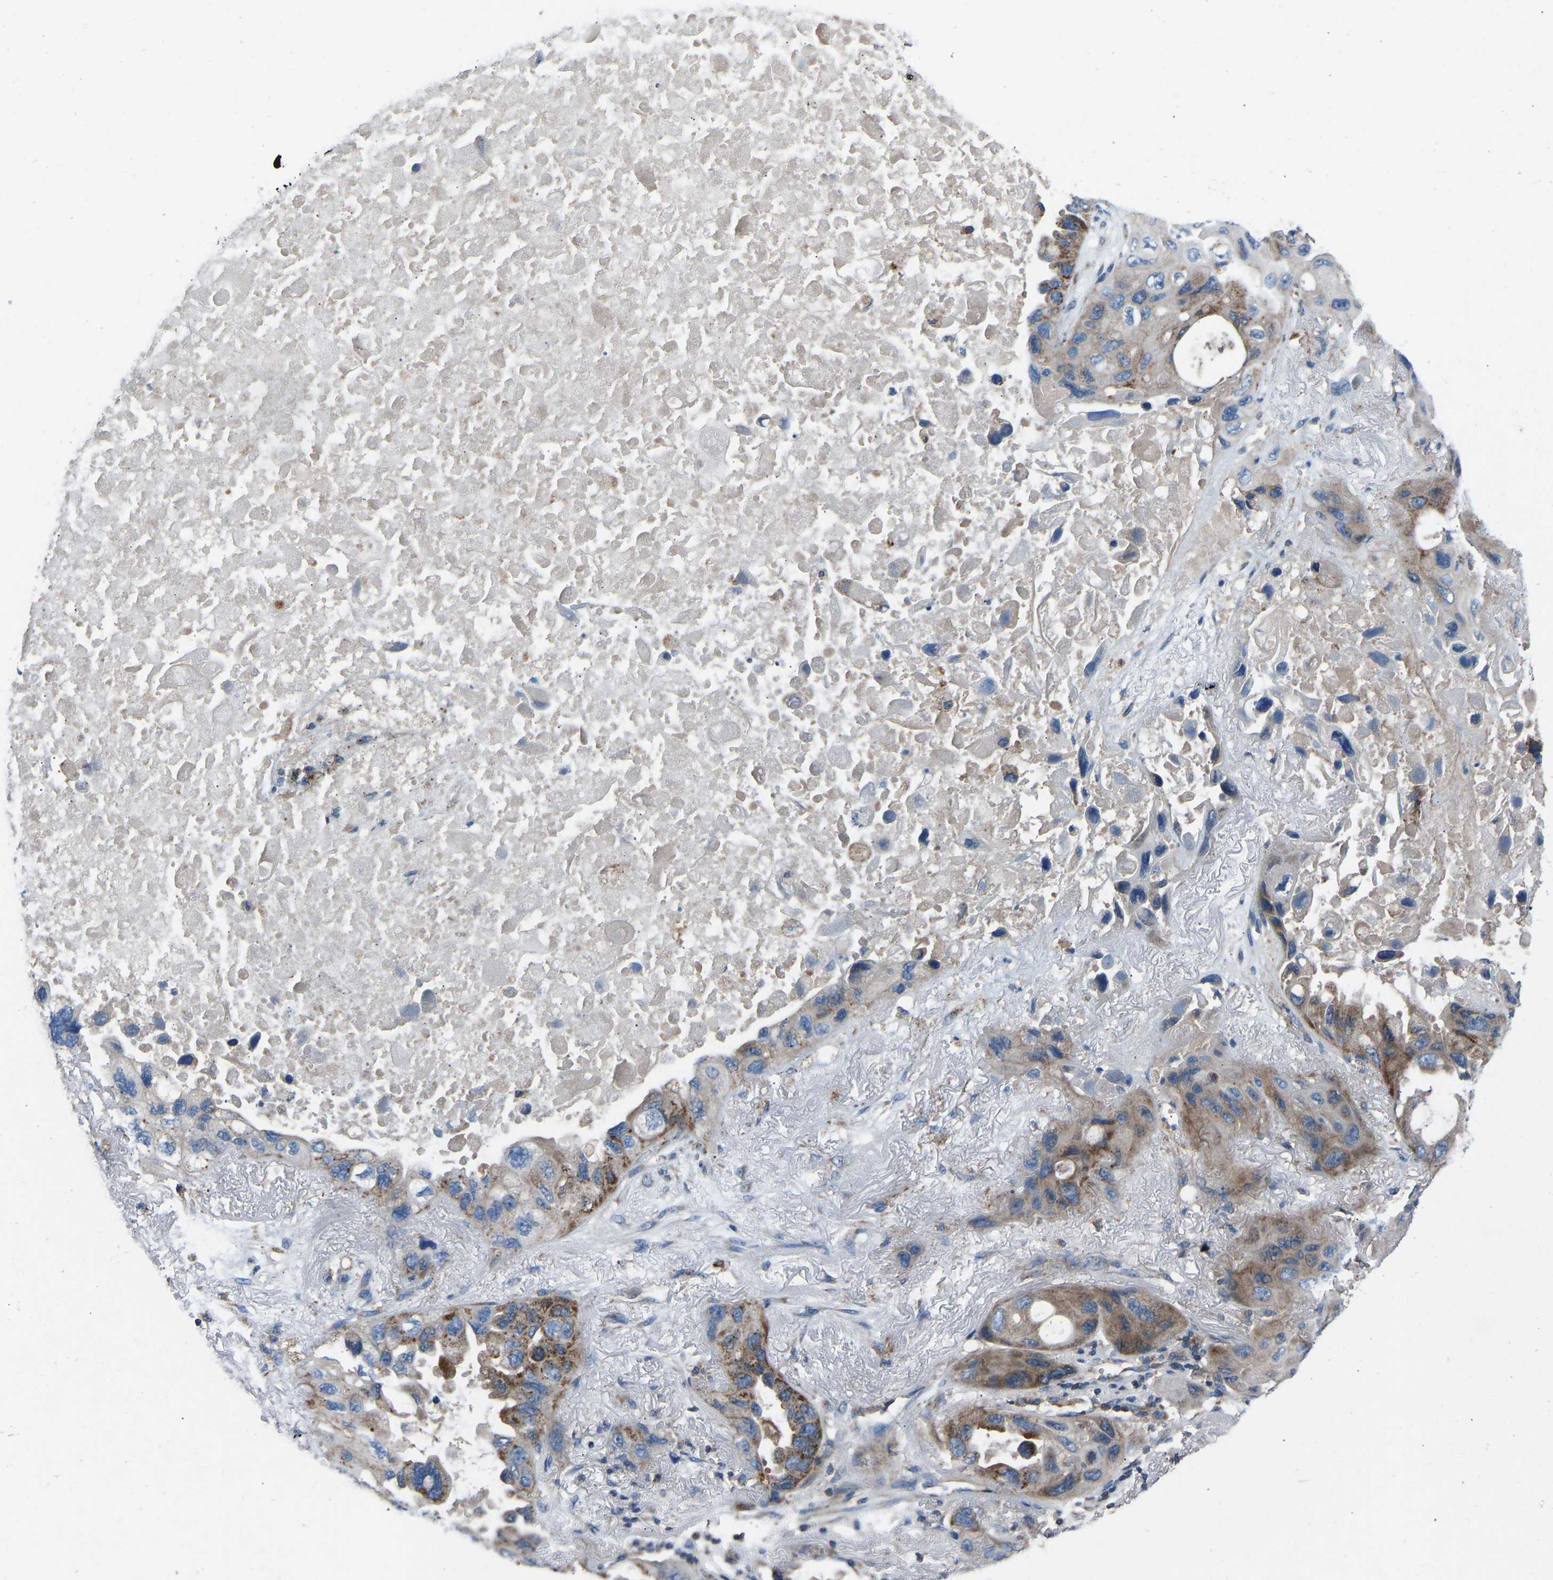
{"staining": {"intensity": "moderate", "quantity": "25%-75%", "location": "cytoplasmic/membranous"}, "tissue": "lung cancer", "cell_type": "Tumor cells", "image_type": "cancer", "snomed": [{"axis": "morphology", "description": "Squamous cell carcinoma, NOS"}, {"axis": "topography", "description": "Lung"}], "caption": "Protein analysis of squamous cell carcinoma (lung) tissue exhibits moderate cytoplasmic/membranous expression in approximately 25%-75% of tumor cells.", "gene": "GRK6", "patient": {"sex": "female", "age": 73}}